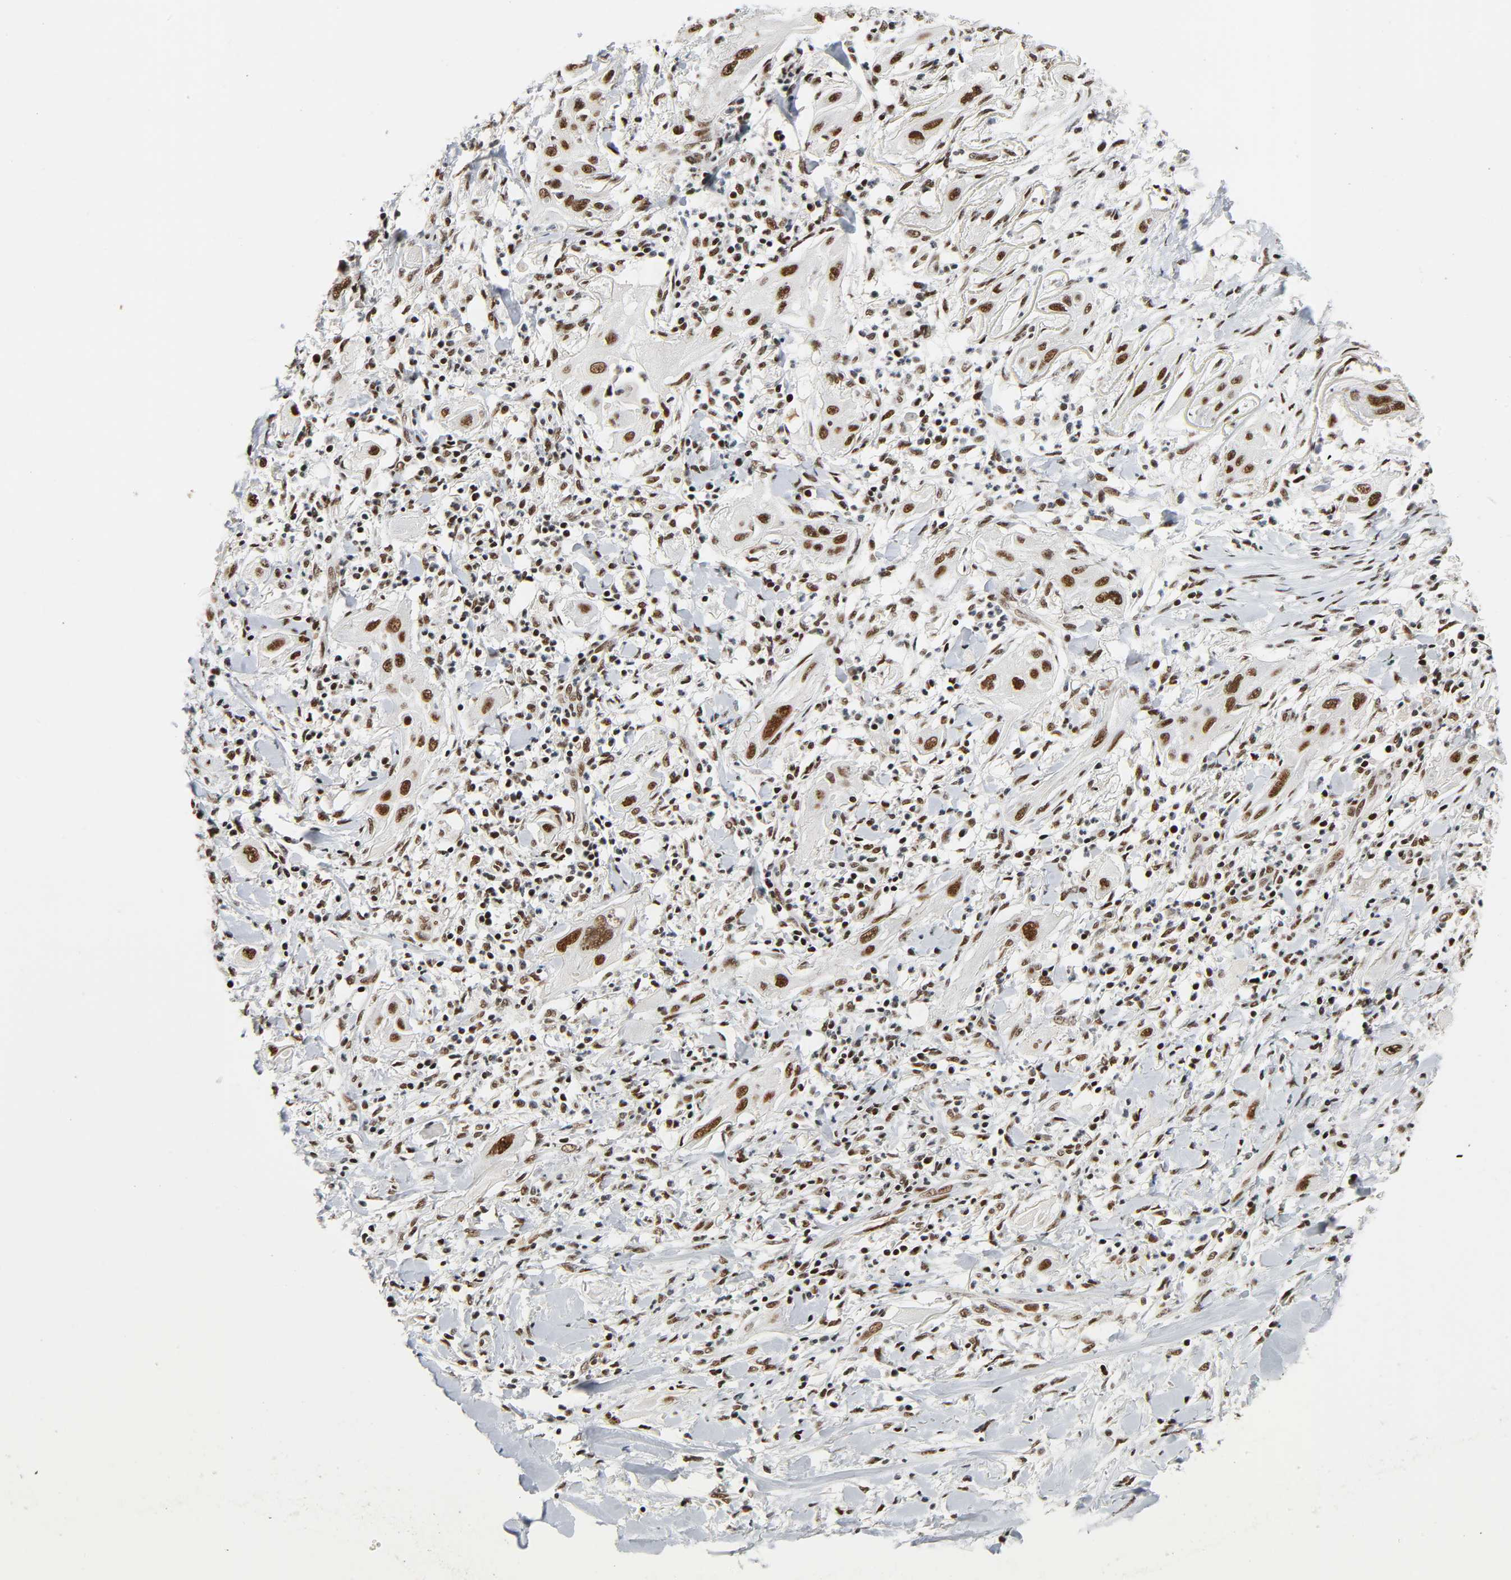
{"staining": {"intensity": "strong", "quantity": ">75%", "location": "nuclear"}, "tissue": "lung cancer", "cell_type": "Tumor cells", "image_type": "cancer", "snomed": [{"axis": "morphology", "description": "Squamous cell carcinoma, NOS"}, {"axis": "topography", "description": "Lung"}], "caption": "Brown immunohistochemical staining in lung cancer demonstrates strong nuclear staining in approximately >75% of tumor cells.", "gene": "CDK9", "patient": {"sex": "female", "age": 47}}